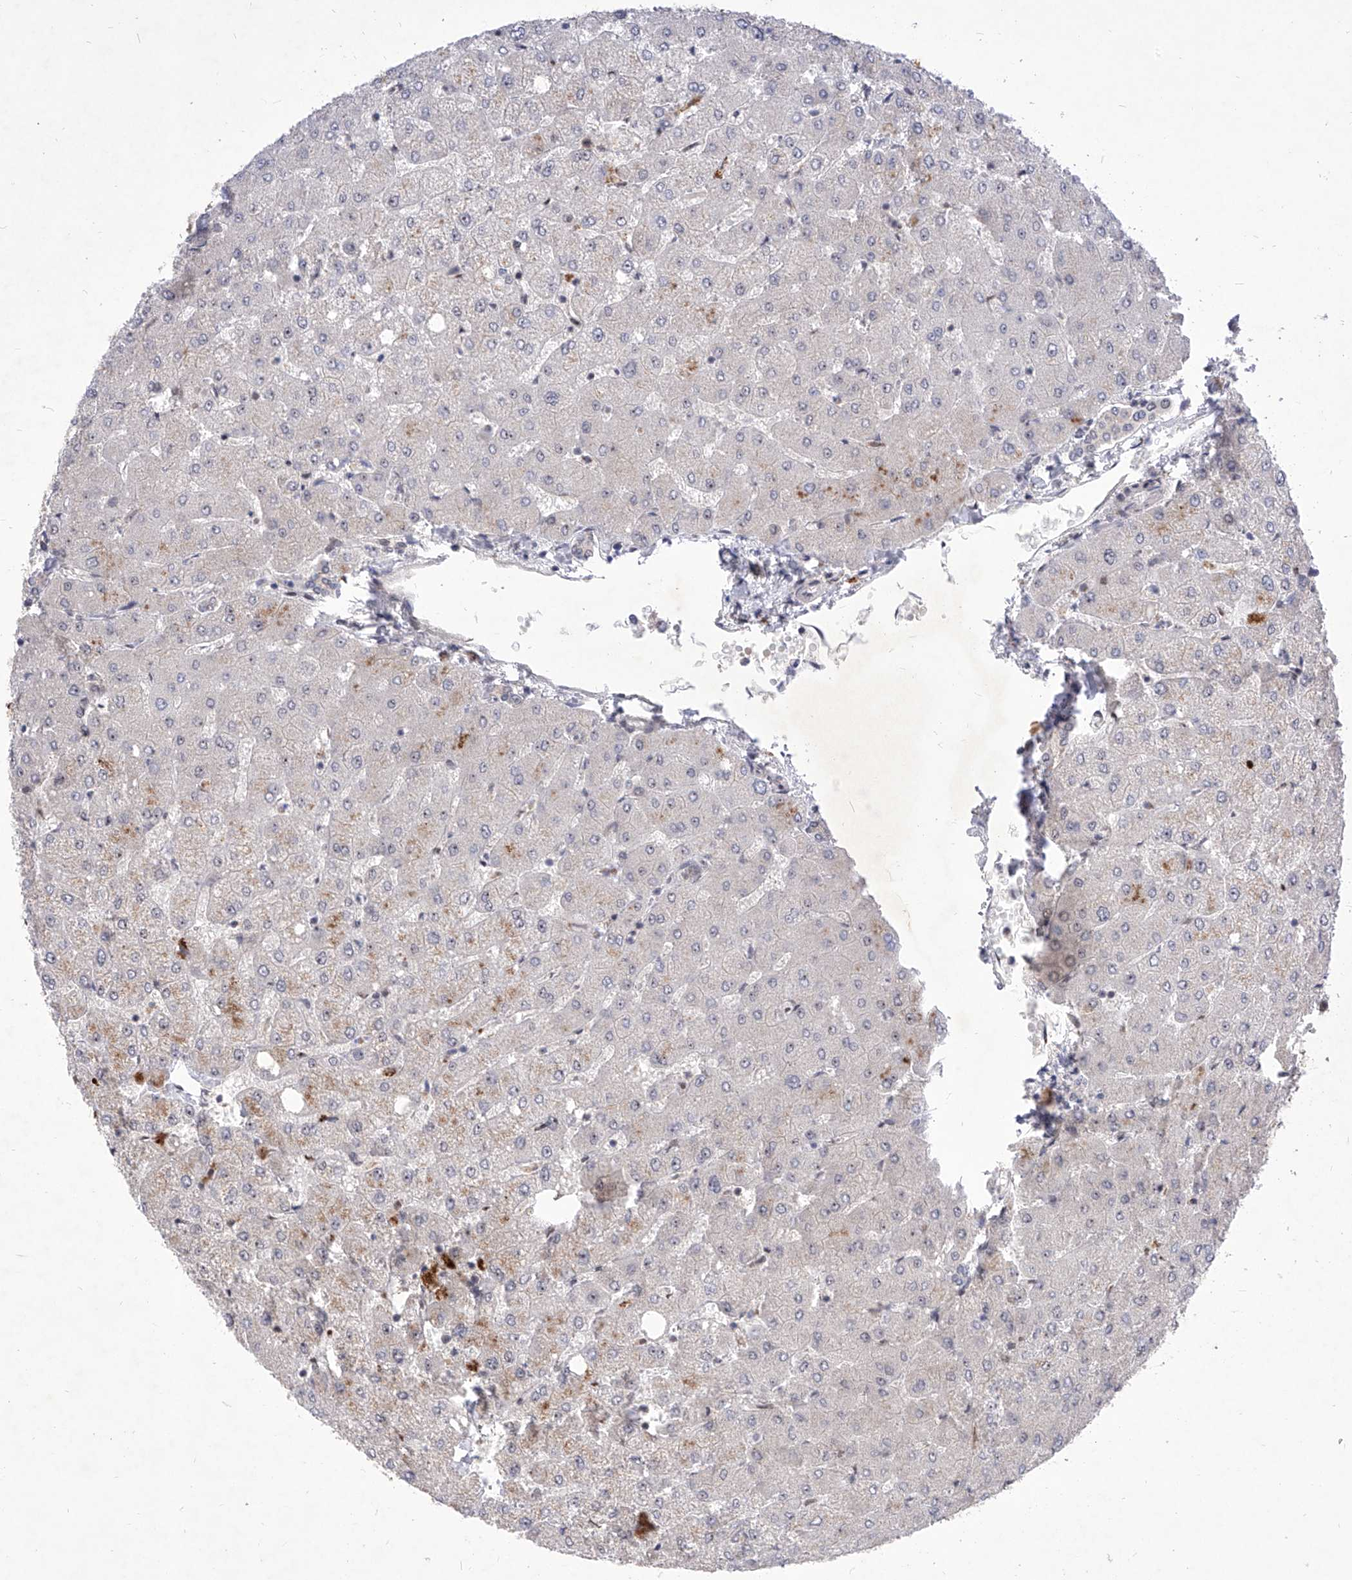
{"staining": {"intensity": "negative", "quantity": "none", "location": "none"}, "tissue": "liver", "cell_type": "Cholangiocytes", "image_type": "normal", "snomed": [{"axis": "morphology", "description": "Normal tissue, NOS"}, {"axis": "topography", "description": "Liver"}], "caption": "Cholangiocytes are negative for protein expression in unremarkable human liver.", "gene": "LGR4", "patient": {"sex": "female", "age": 54}}